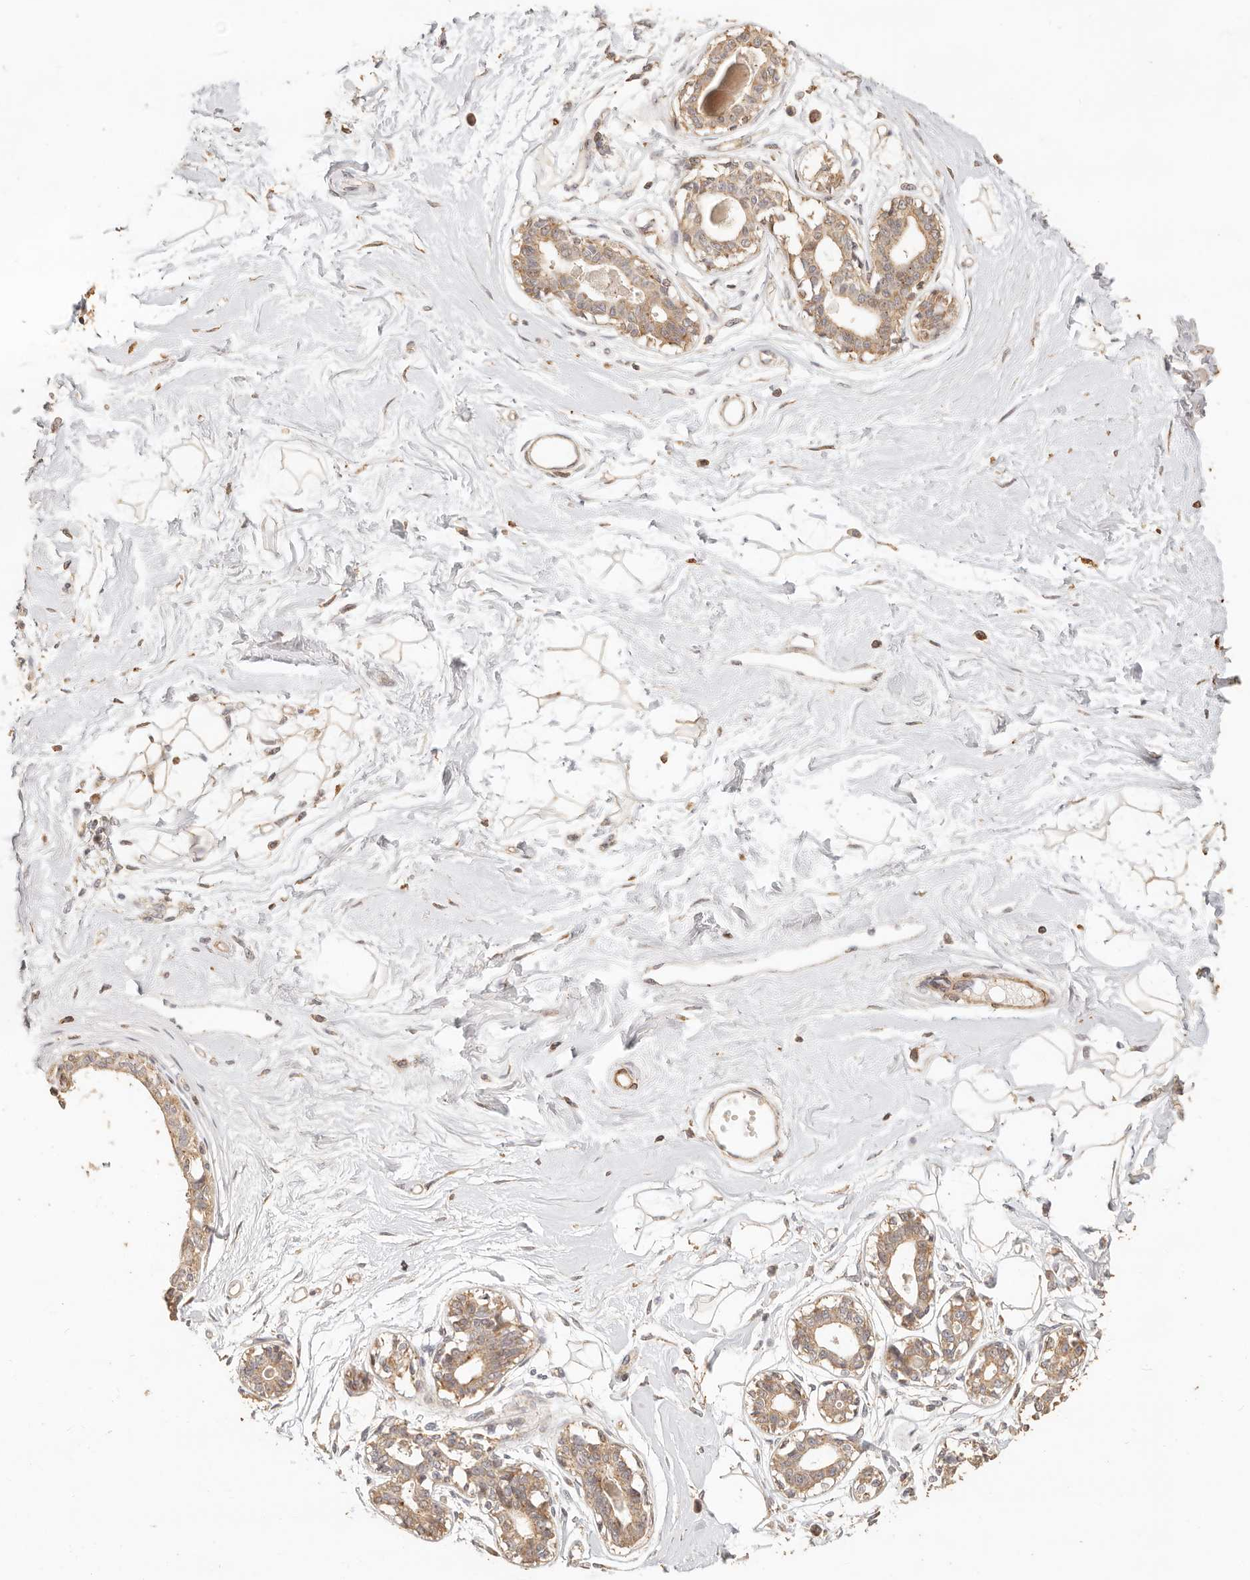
{"staining": {"intensity": "moderate", "quantity": ">75%", "location": "cytoplasmic/membranous"}, "tissue": "breast", "cell_type": "Adipocytes", "image_type": "normal", "snomed": [{"axis": "morphology", "description": "Normal tissue, NOS"}, {"axis": "topography", "description": "Breast"}], "caption": "Benign breast shows moderate cytoplasmic/membranous expression in about >75% of adipocytes (brown staining indicates protein expression, while blue staining denotes nuclei)..", "gene": "PTPN22", "patient": {"sex": "female", "age": 45}}